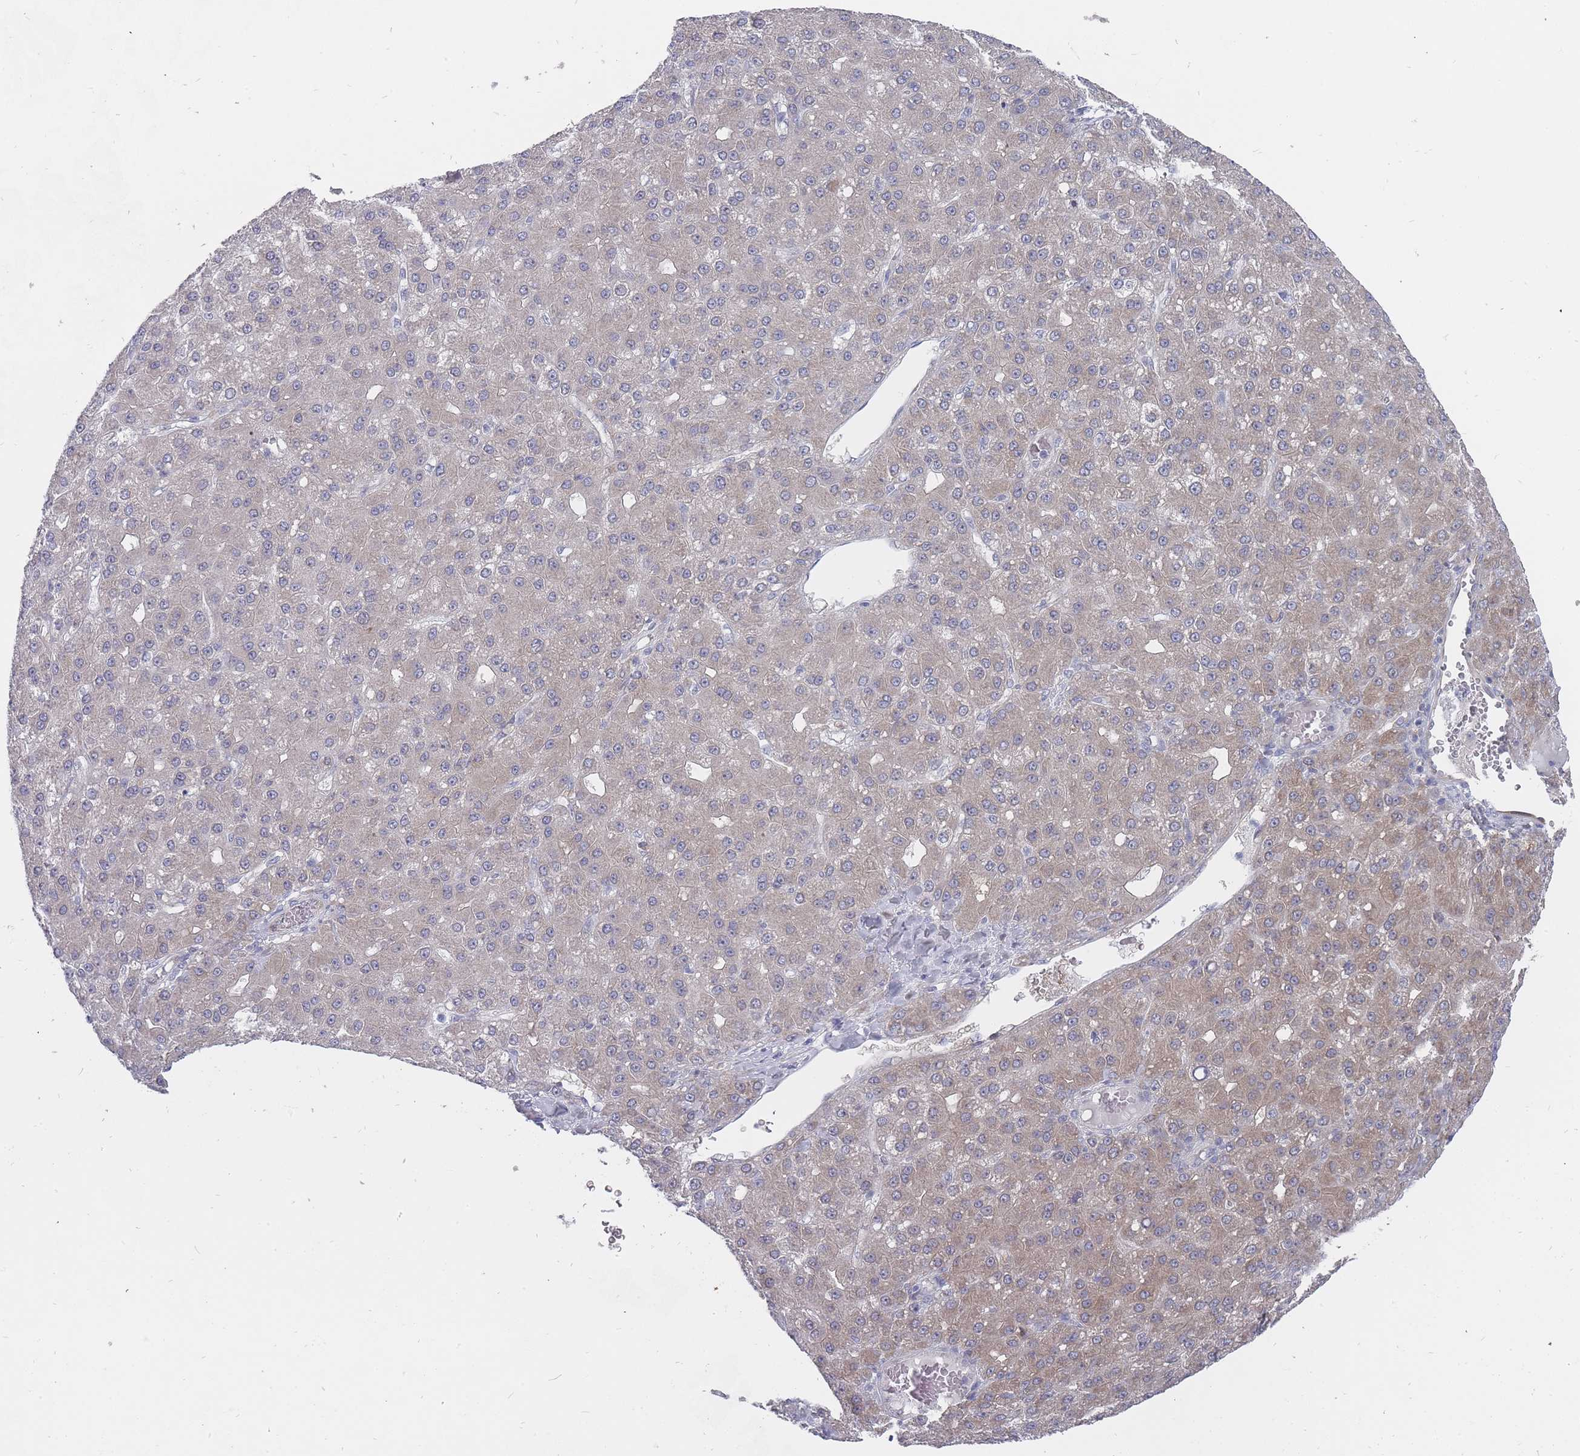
{"staining": {"intensity": "weak", "quantity": "25%-75%", "location": "cytoplasmic/membranous"}, "tissue": "liver cancer", "cell_type": "Tumor cells", "image_type": "cancer", "snomed": [{"axis": "morphology", "description": "Carcinoma, Hepatocellular, NOS"}, {"axis": "topography", "description": "Liver"}], "caption": "The image reveals staining of liver hepatocellular carcinoma, revealing weak cytoplasmic/membranous protein staining (brown color) within tumor cells. (DAB = brown stain, brightfield microscopy at high magnification).", "gene": "GINS1", "patient": {"sex": "male", "age": 67}}